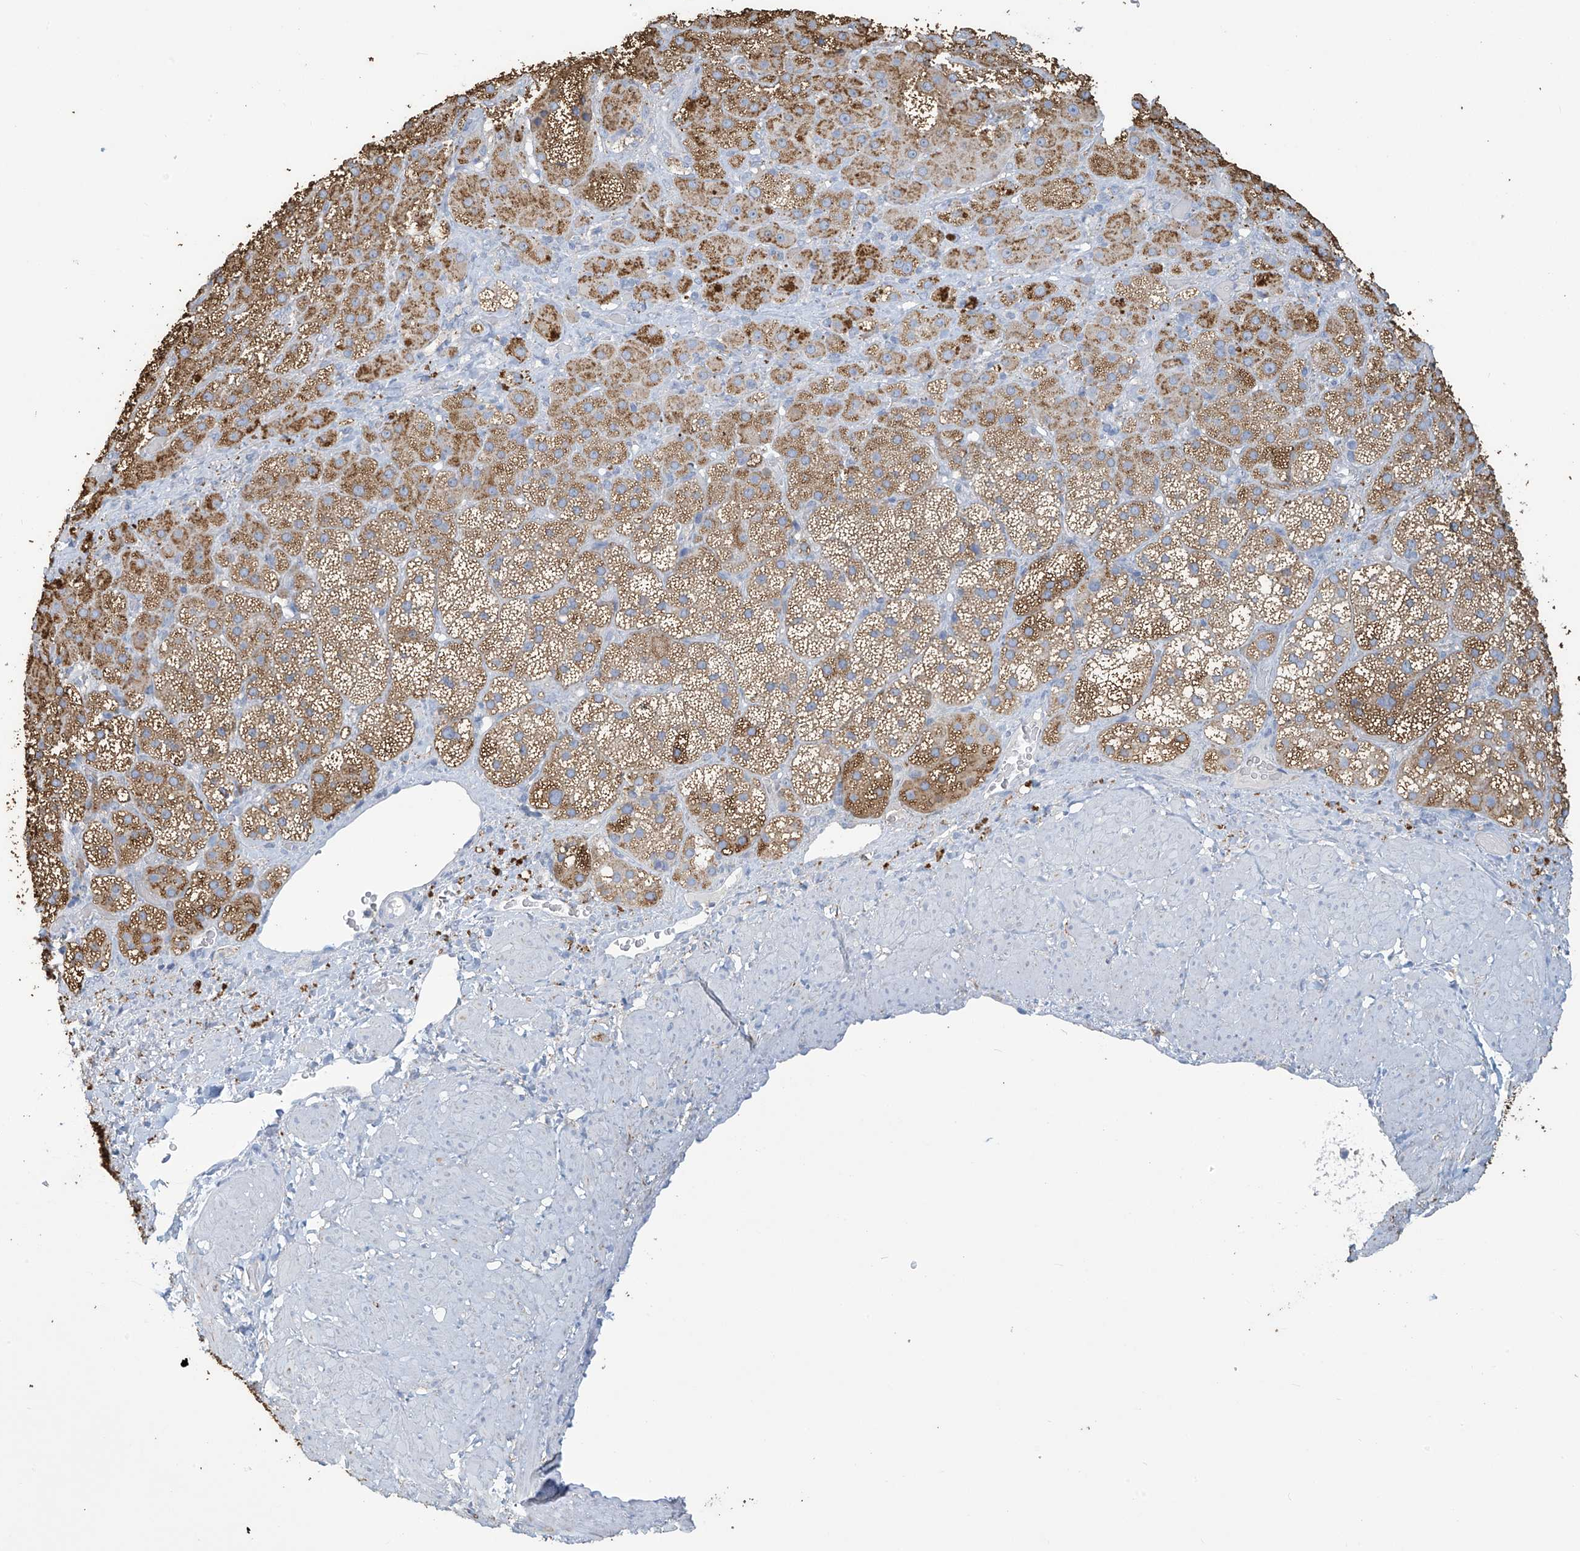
{"staining": {"intensity": "moderate", "quantity": ">75%", "location": "cytoplasmic/membranous"}, "tissue": "adrenal gland", "cell_type": "Glandular cells", "image_type": "normal", "snomed": [{"axis": "morphology", "description": "Normal tissue, NOS"}, {"axis": "topography", "description": "Adrenal gland"}], "caption": "IHC (DAB (3,3'-diaminobenzidine)) staining of unremarkable human adrenal gland shows moderate cytoplasmic/membranous protein expression in approximately >75% of glandular cells. Nuclei are stained in blue.", "gene": "OGT", "patient": {"sex": "male", "age": 57}}